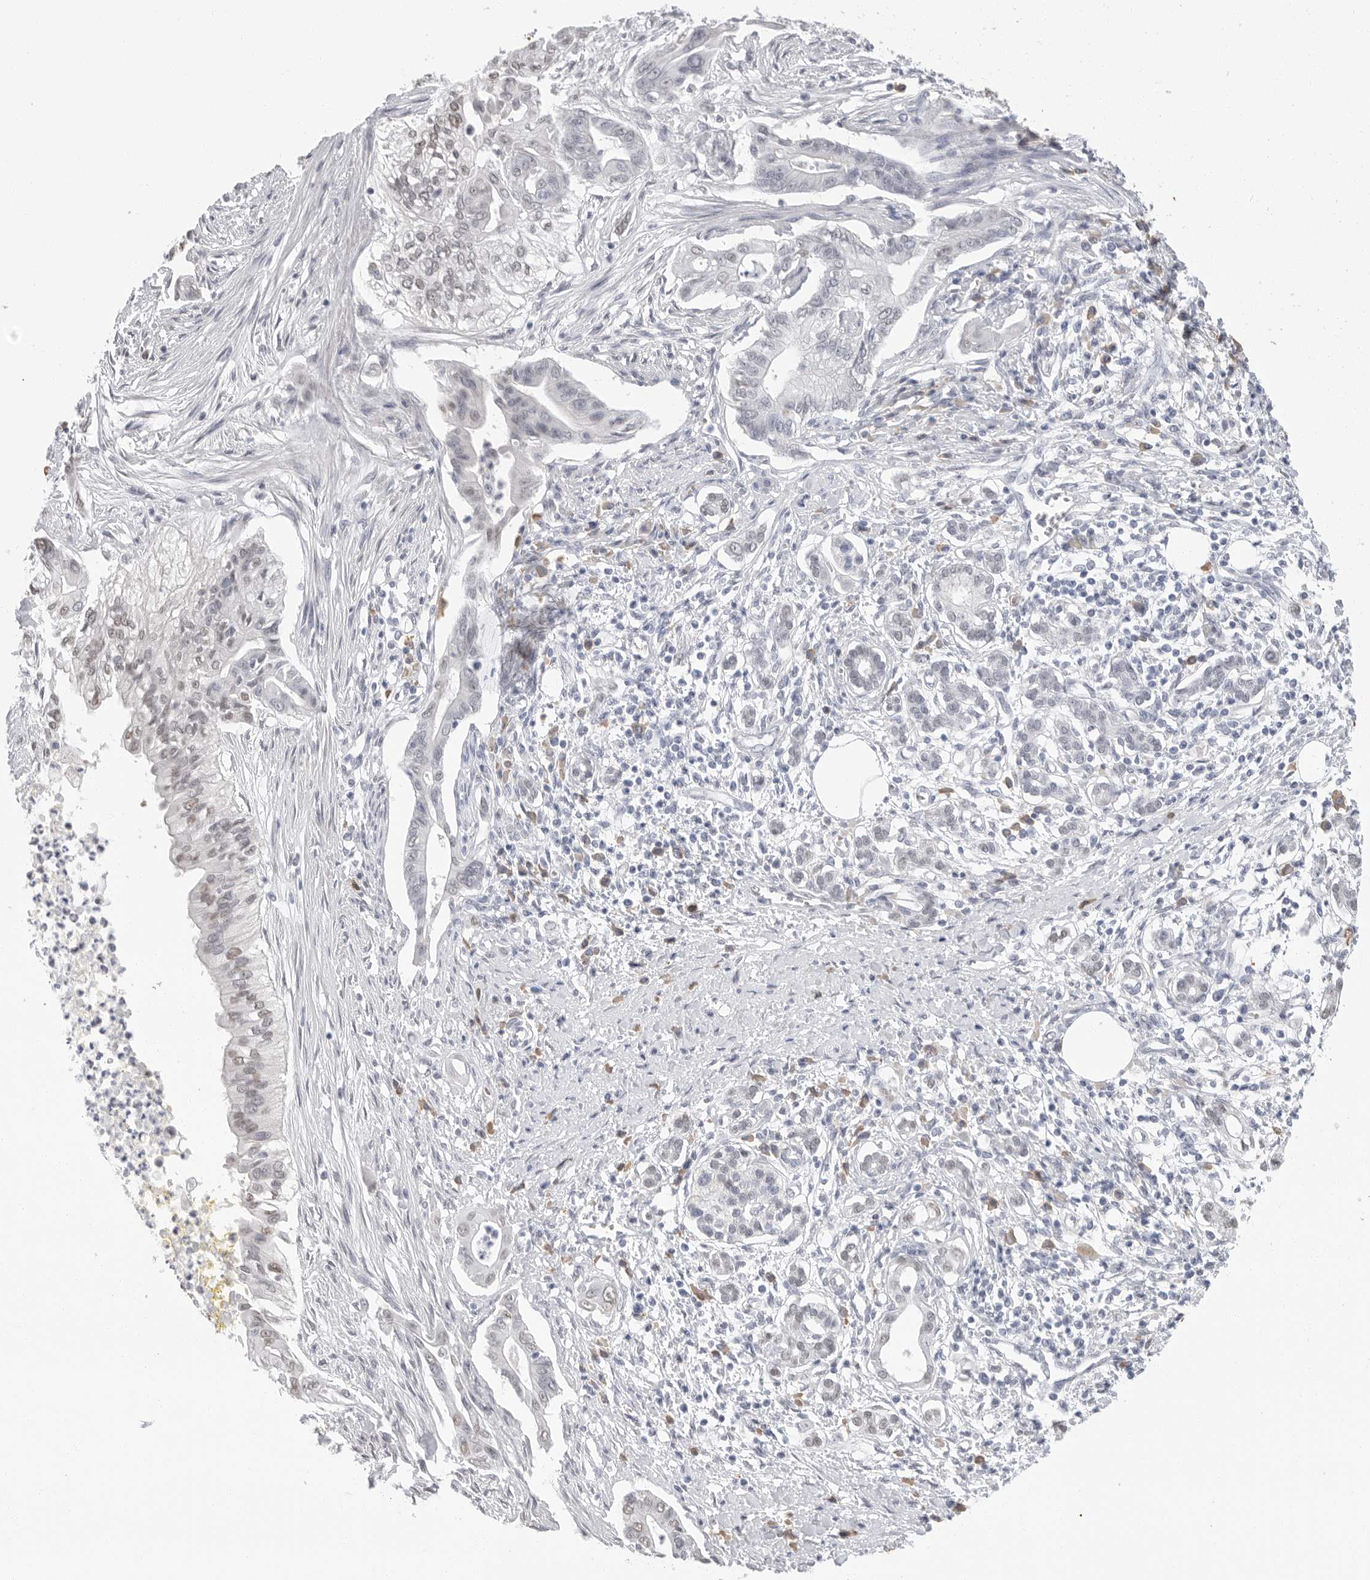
{"staining": {"intensity": "weak", "quantity": "25%-75%", "location": "nuclear"}, "tissue": "pancreatic cancer", "cell_type": "Tumor cells", "image_type": "cancer", "snomed": [{"axis": "morphology", "description": "Adenocarcinoma, NOS"}, {"axis": "topography", "description": "Pancreas"}], "caption": "Protein staining of adenocarcinoma (pancreatic) tissue exhibits weak nuclear expression in about 25%-75% of tumor cells.", "gene": "ARHGEF10", "patient": {"sex": "male", "age": 58}}